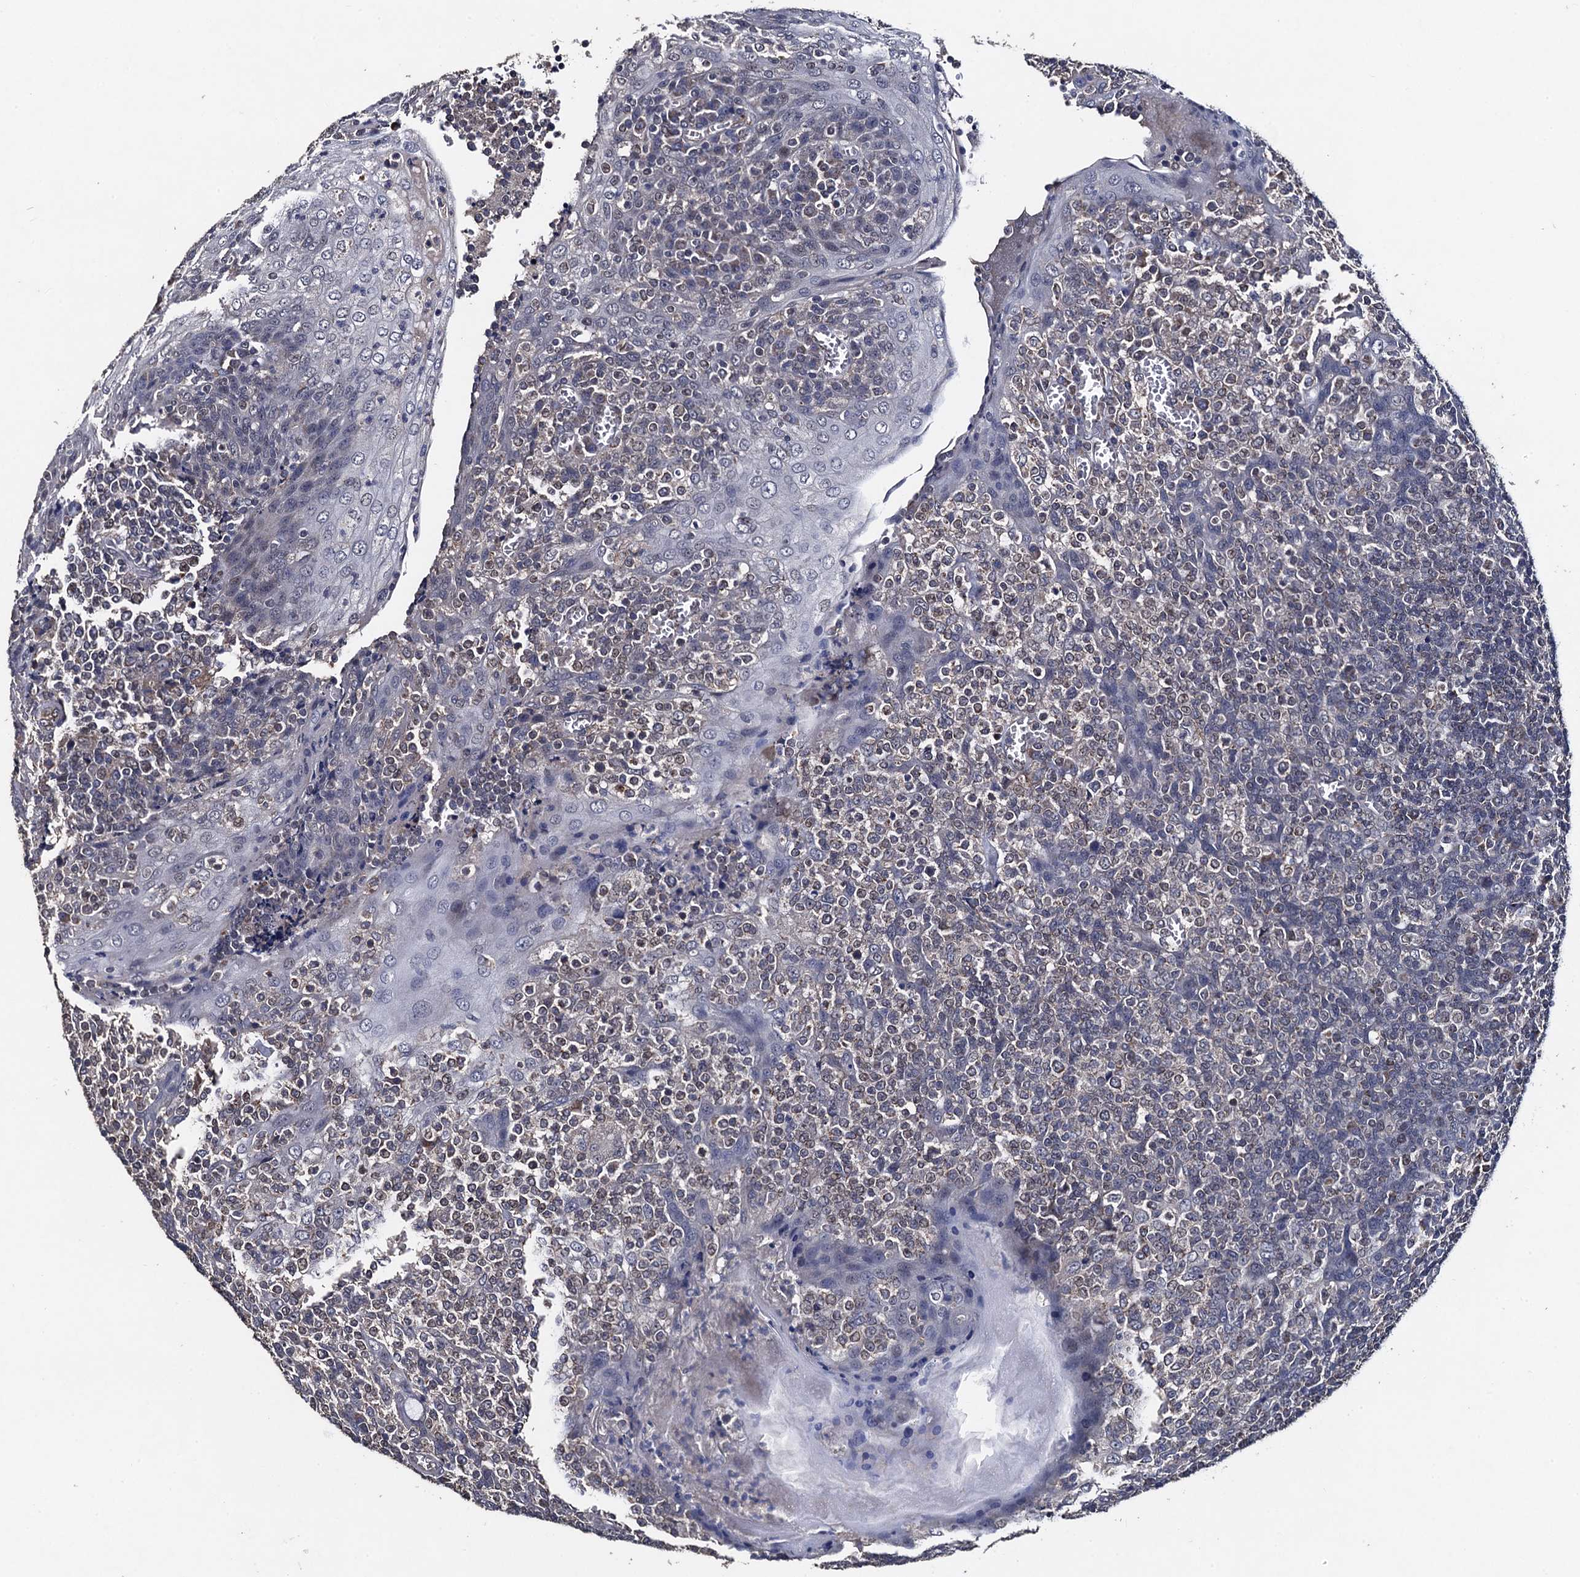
{"staining": {"intensity": "weak", "quantity": "<25%", "location": "nuclear"}, "tissue": "tonsil", "cell_type": "Germinal center cells", "image_type": "normal", "snomed": [{"axis": "morphology", "description": "Normal tissue, NOS"}, {"axis": "topography", "description": "Tonsil"}], "caption": "Immunohistochemistry micrograph of normal tonsil: tonsil stained with DAB demonstrates no significant protein positivity in germinal center cells. (IHC, brightfield microscopy, high magnification).", "gene": "PPTC7", "patient": {"sex": "female", "age": 19}}